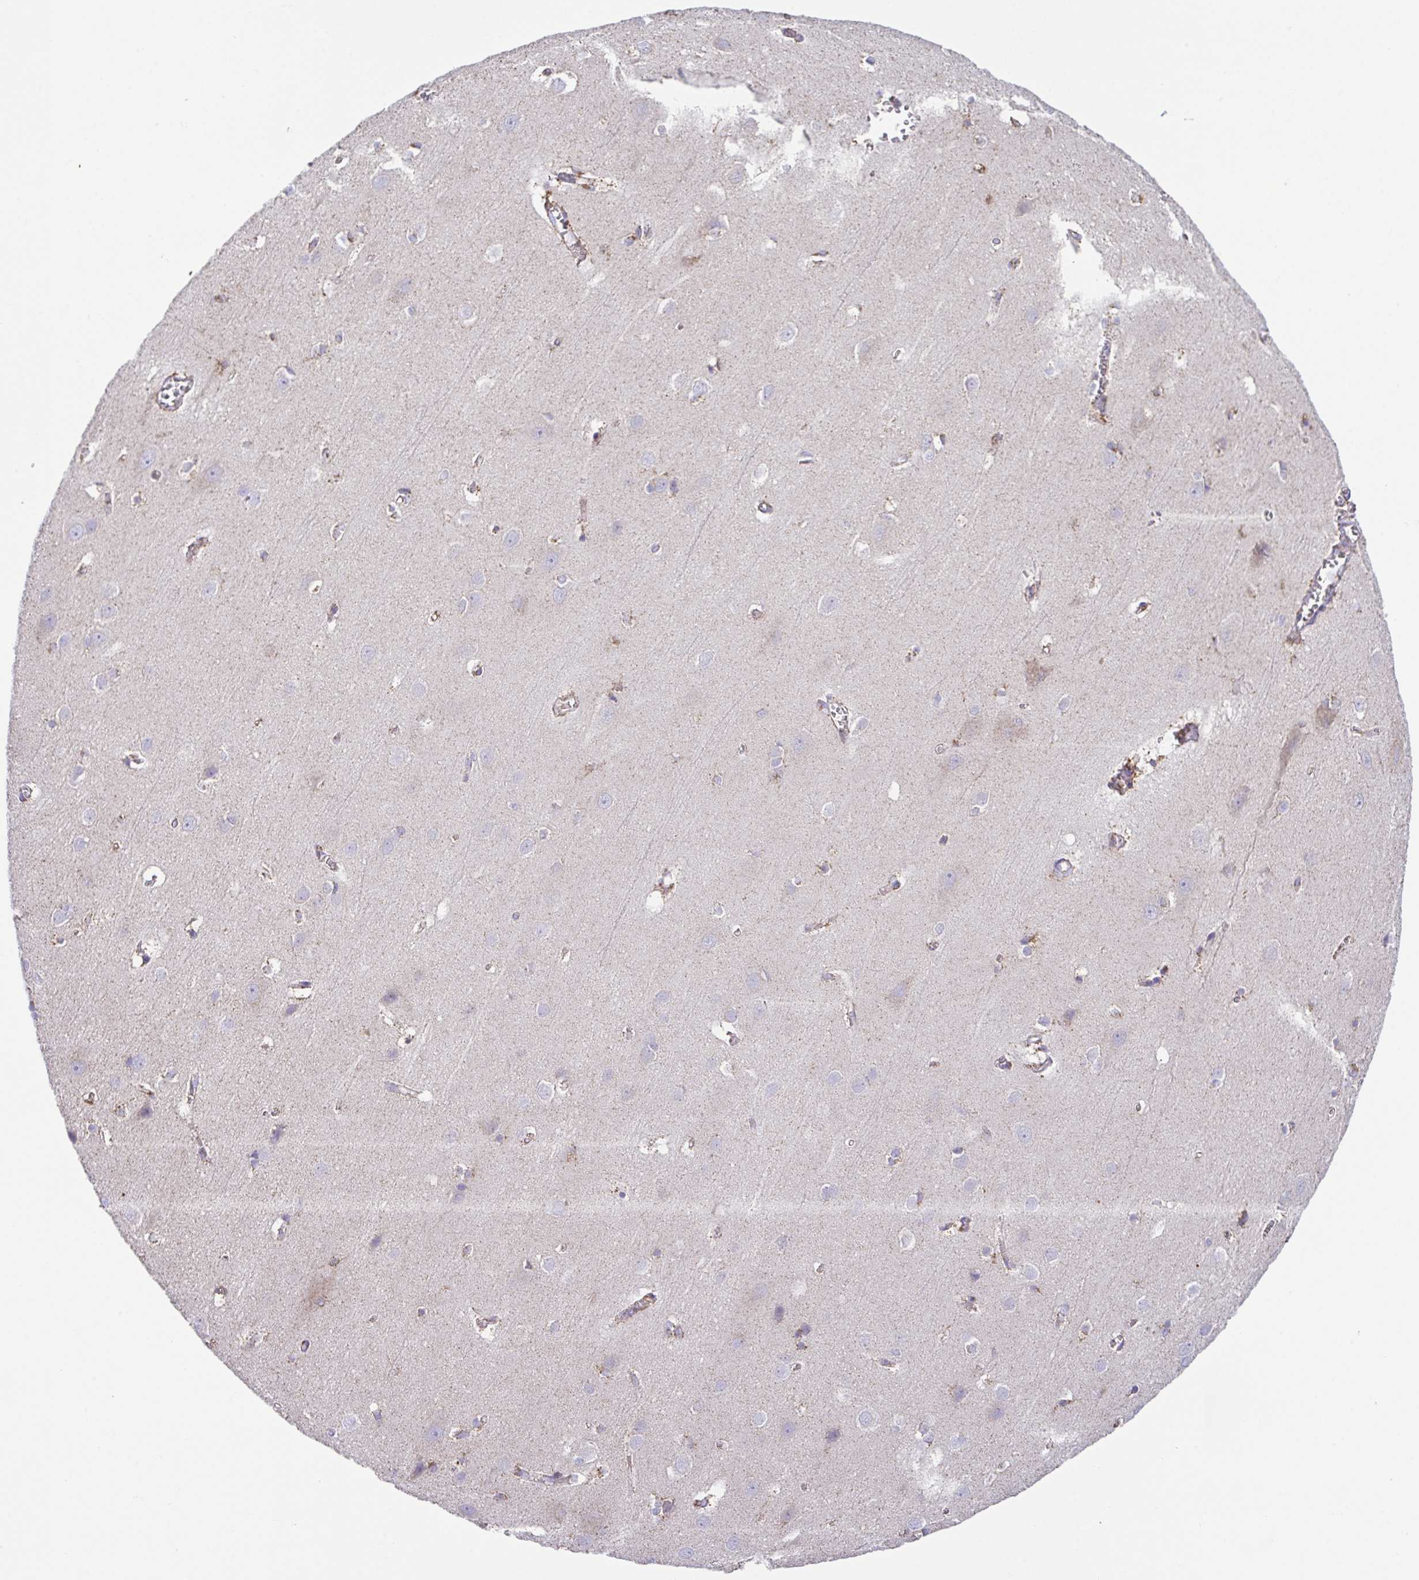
{"staining": {"intensity": "moderate", "quantity": ">75%", "location": "cytoplasmic/membranous"}, "tissue": "cerebral cortex", "cell_type": "Endothelial cells", "image_type": "normal", "snomed": [{"axis": "morphology", "description": "Normal tissue, NOS"}, {"axis": "topography", "description": "Cerebral cortex"}], "caption": "DAB (3,3'-diaminobenzidine) immunohistochemical staining of normal human cerebral cortex exhibits moderate cytoplasmic/membranous protein expression in approximately >75% of endothelial cells.", "gene": "PCMTD2", "patient": {"sex": "male", "age": 37}}